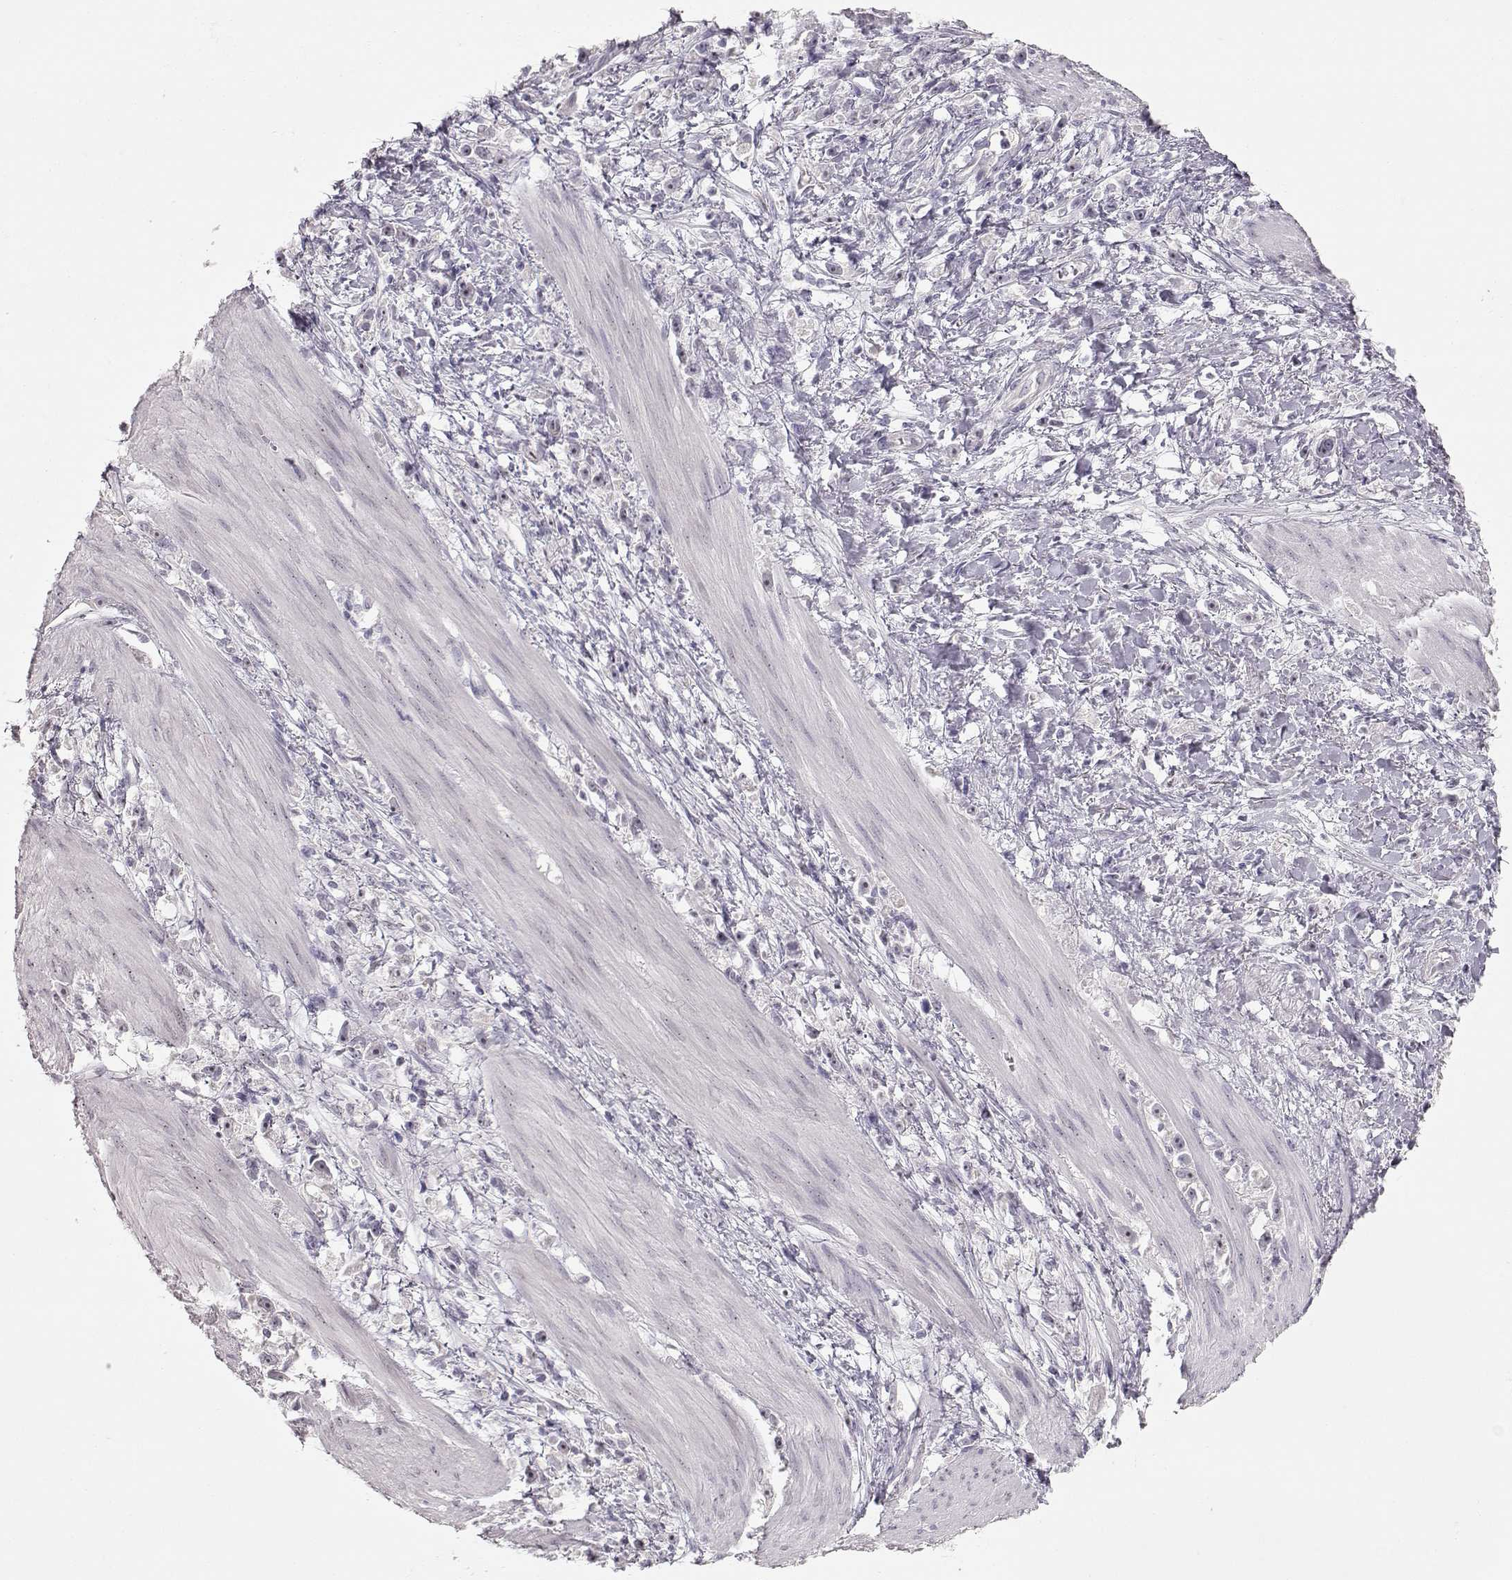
{"staining": {"intensity": "negative", "quantity": "none", "location": "none"}, "tissue": "stomach cancer", "cell_type": "Tumor cells", "image_type": "cancer", "snomed": [{"axis": "morphology", "description": "Adenocarcinoma, NOS"}, {"axis": "topography", "description": "Stomach"}], "caption": "Immunohistochemistry of human stomach cancer (adenocarcinoma) shows no staining in tumor cells.", "gene": "FAM205A", "patient": {"sex": "female", "age": 59}}